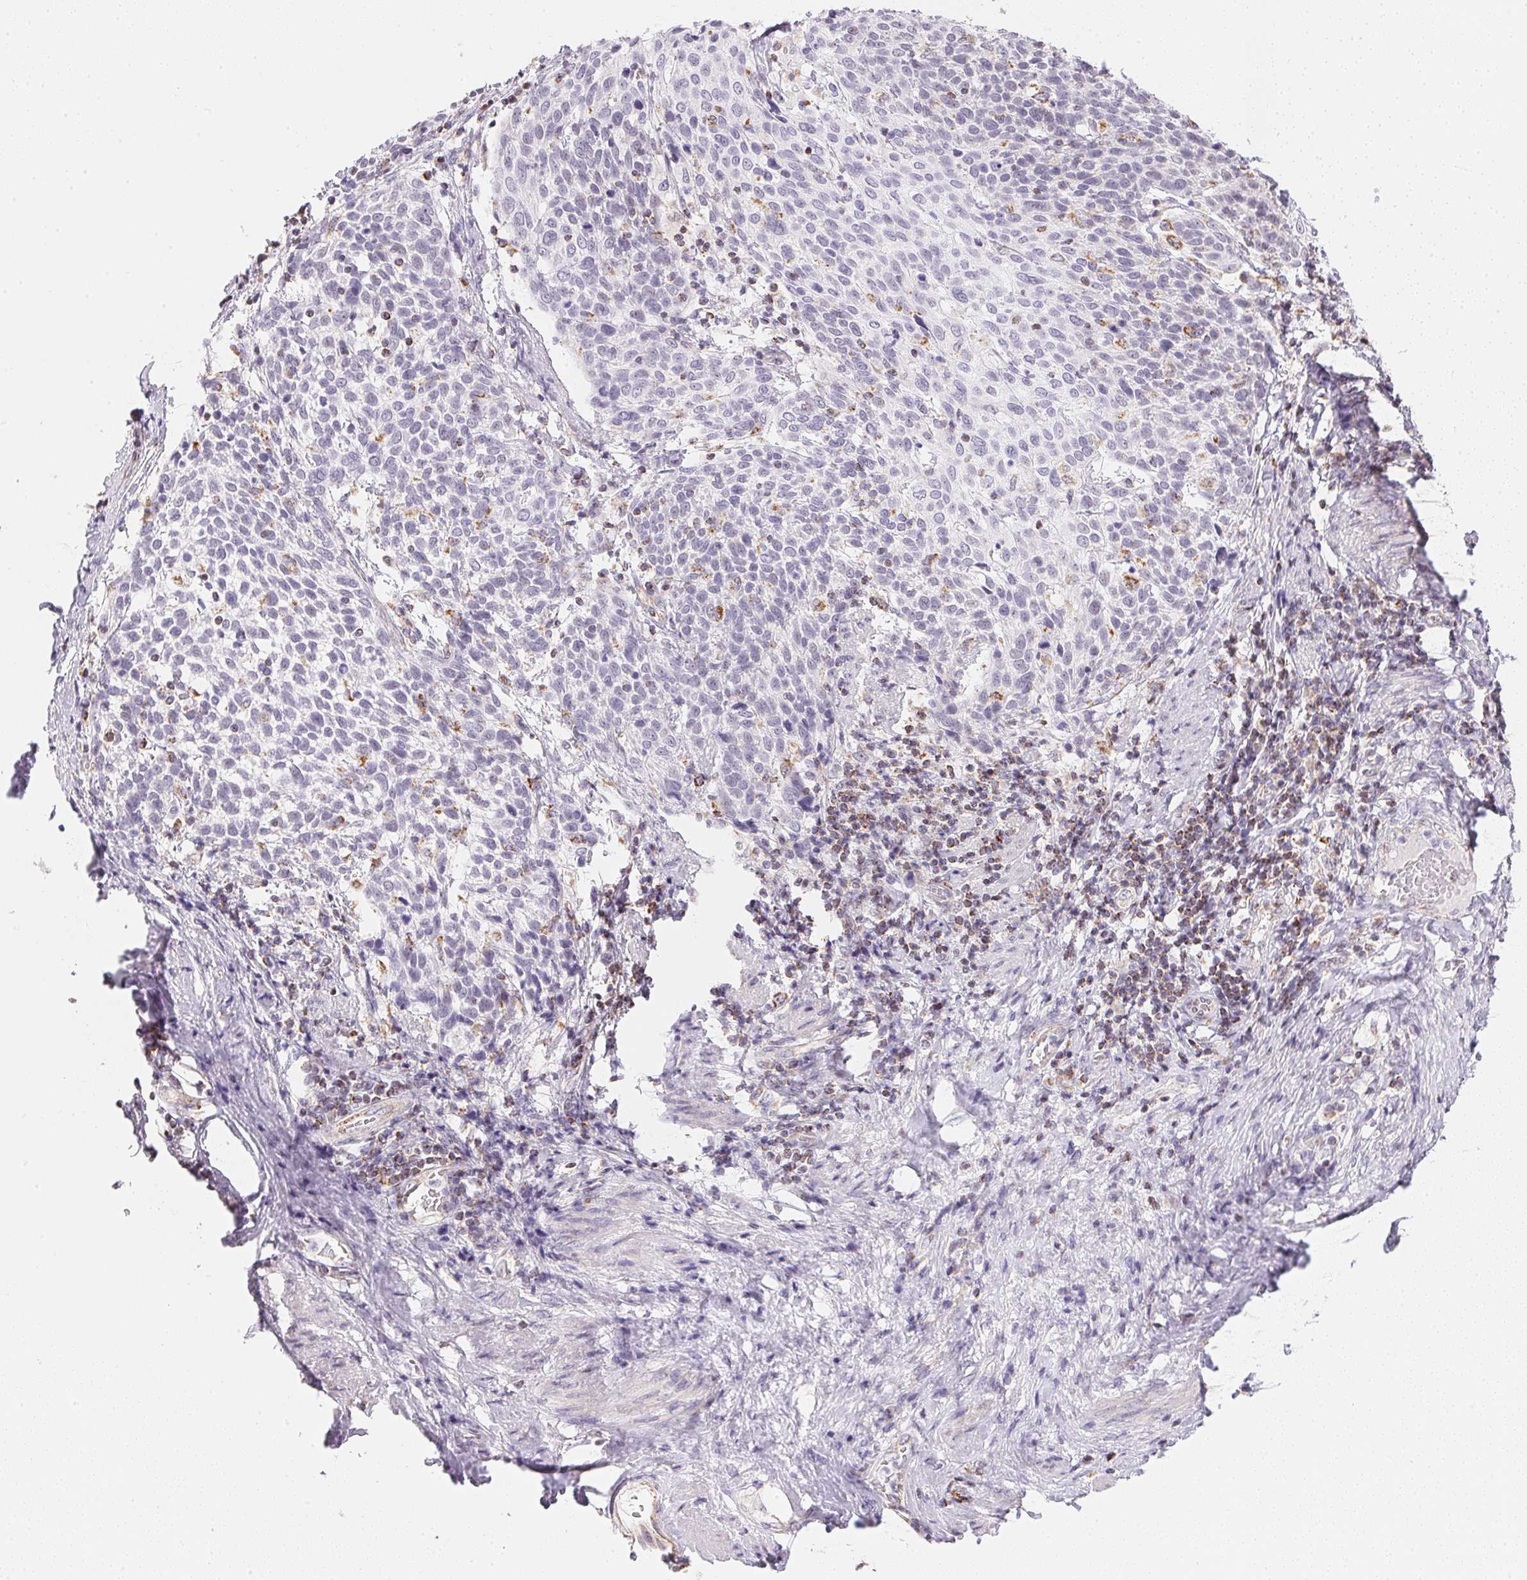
{"staining": {"intensity": "negative", "quantity": "none", "location": "none"}, "tissue": "cervical cancer", "cell_type": "Tumor cells", "image_type": "cancer", "snomed": [{"axis": "morphology", "description": "Squamous cell carcinoma, NOS"}, {"axis": "topography", "description": "Cervix"}], "caption": "An IHC image of squamous cell carcinoma (cervical) is shown. There is no staining in tumor cells of squamous cell carcinoma (cervical). (DAB (3,3'-diaminobenzidine) immunohistochemistry with hematoxylin counter stain).", "gene": "GIPC2", "patient": {"sex": "female", "age": 61}}